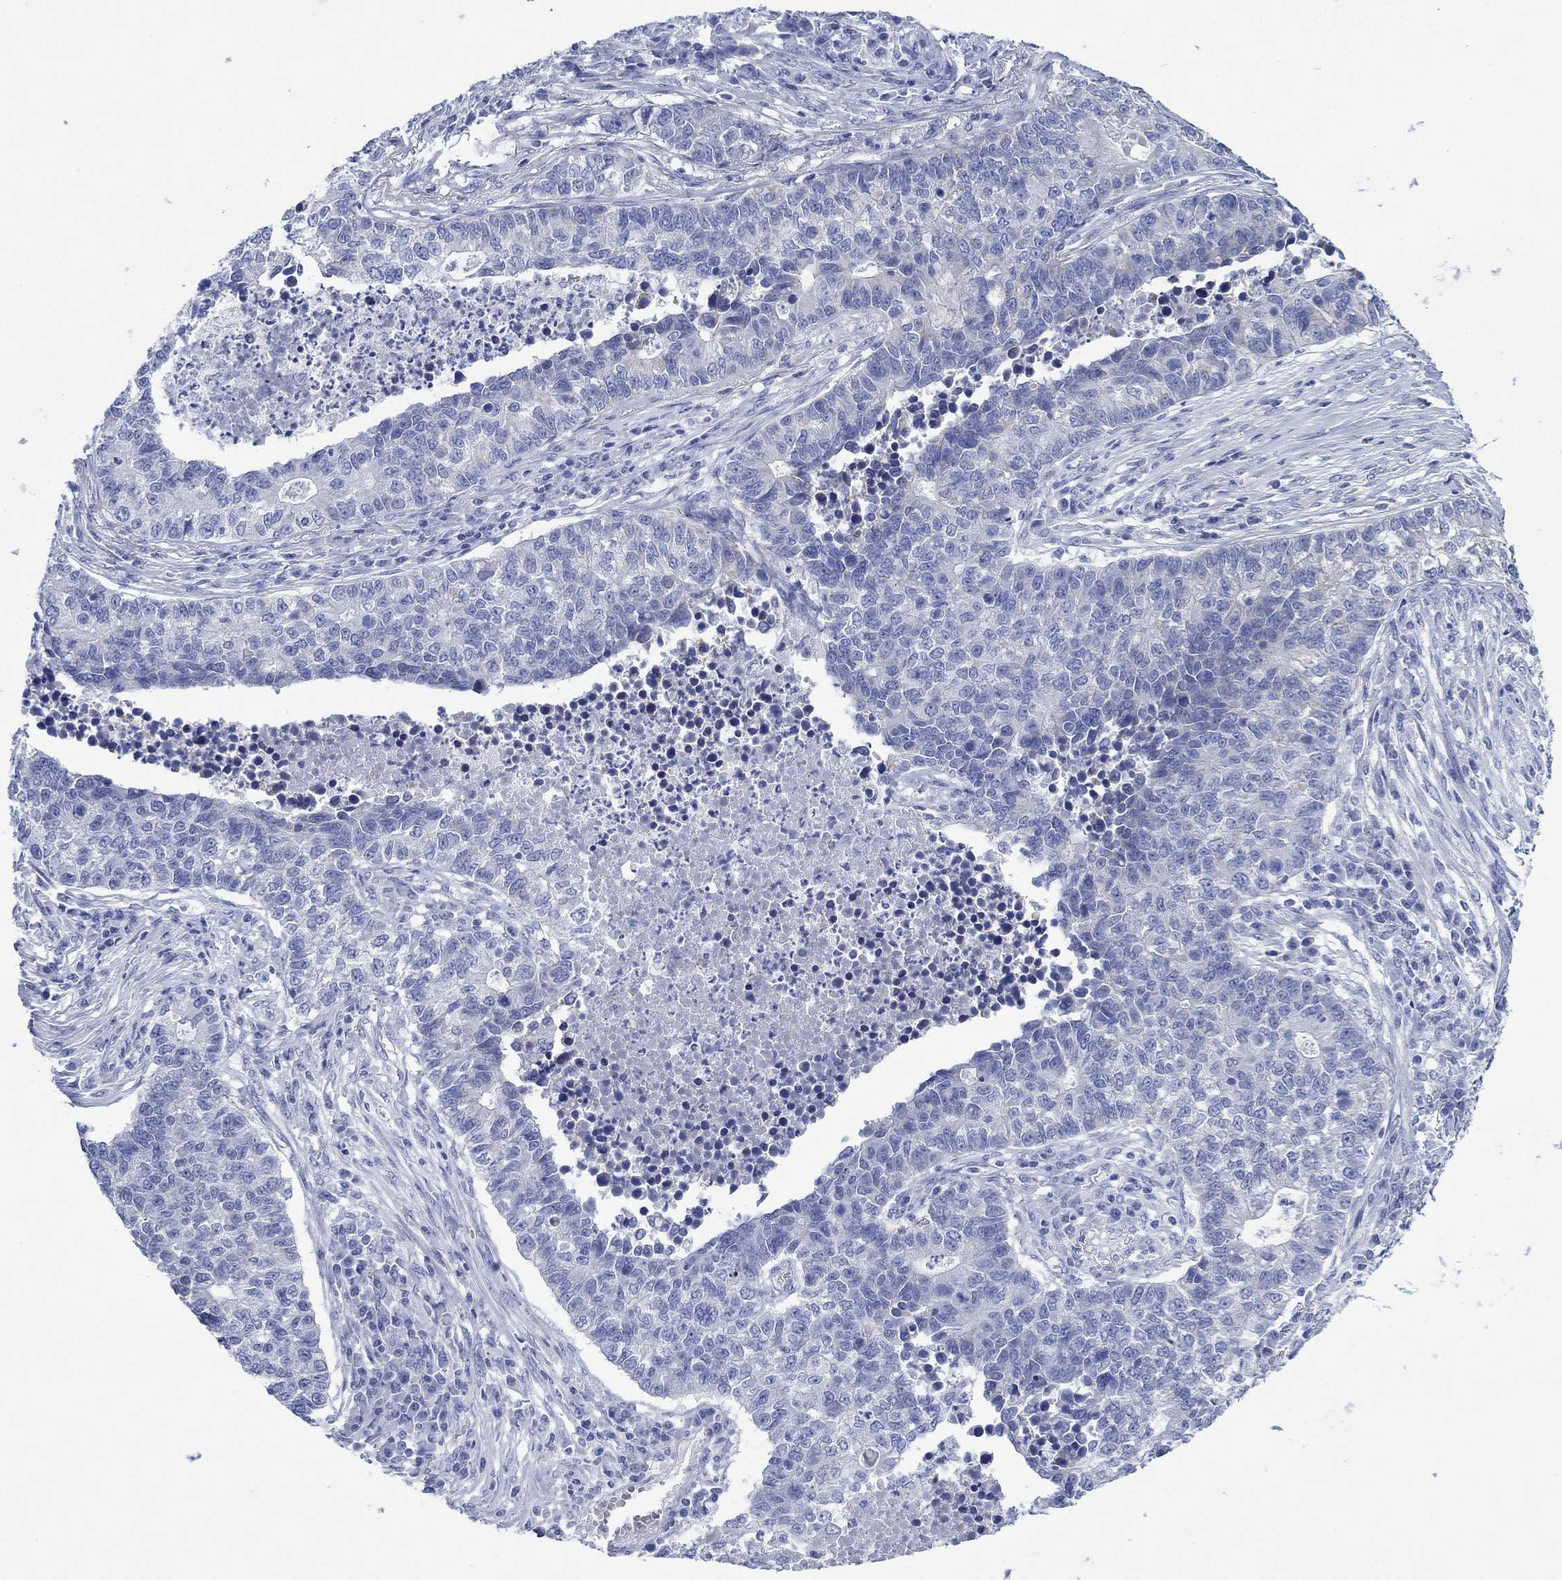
{"staining": {"intensity": "negative", "quantity": "none", "location": "none"}, "tissue": "lung cancer", "cell_type": "Tumor cells", "image_type": "cancer", "snomed": [{"axis": "morphology", "description": "Adenocarcinoma, NOS"}, {"axis": "topography", "description": "Lung"}], "caption": "This photomicrograph is of lung cancer (adenocarcinoma) stained with IHC to label a protein in brown with the nuclei are counter-stained blue. There is no positivity in tumor cells.", "gene": "HCRT", "patient": {"sex": "male", "age": 57}}